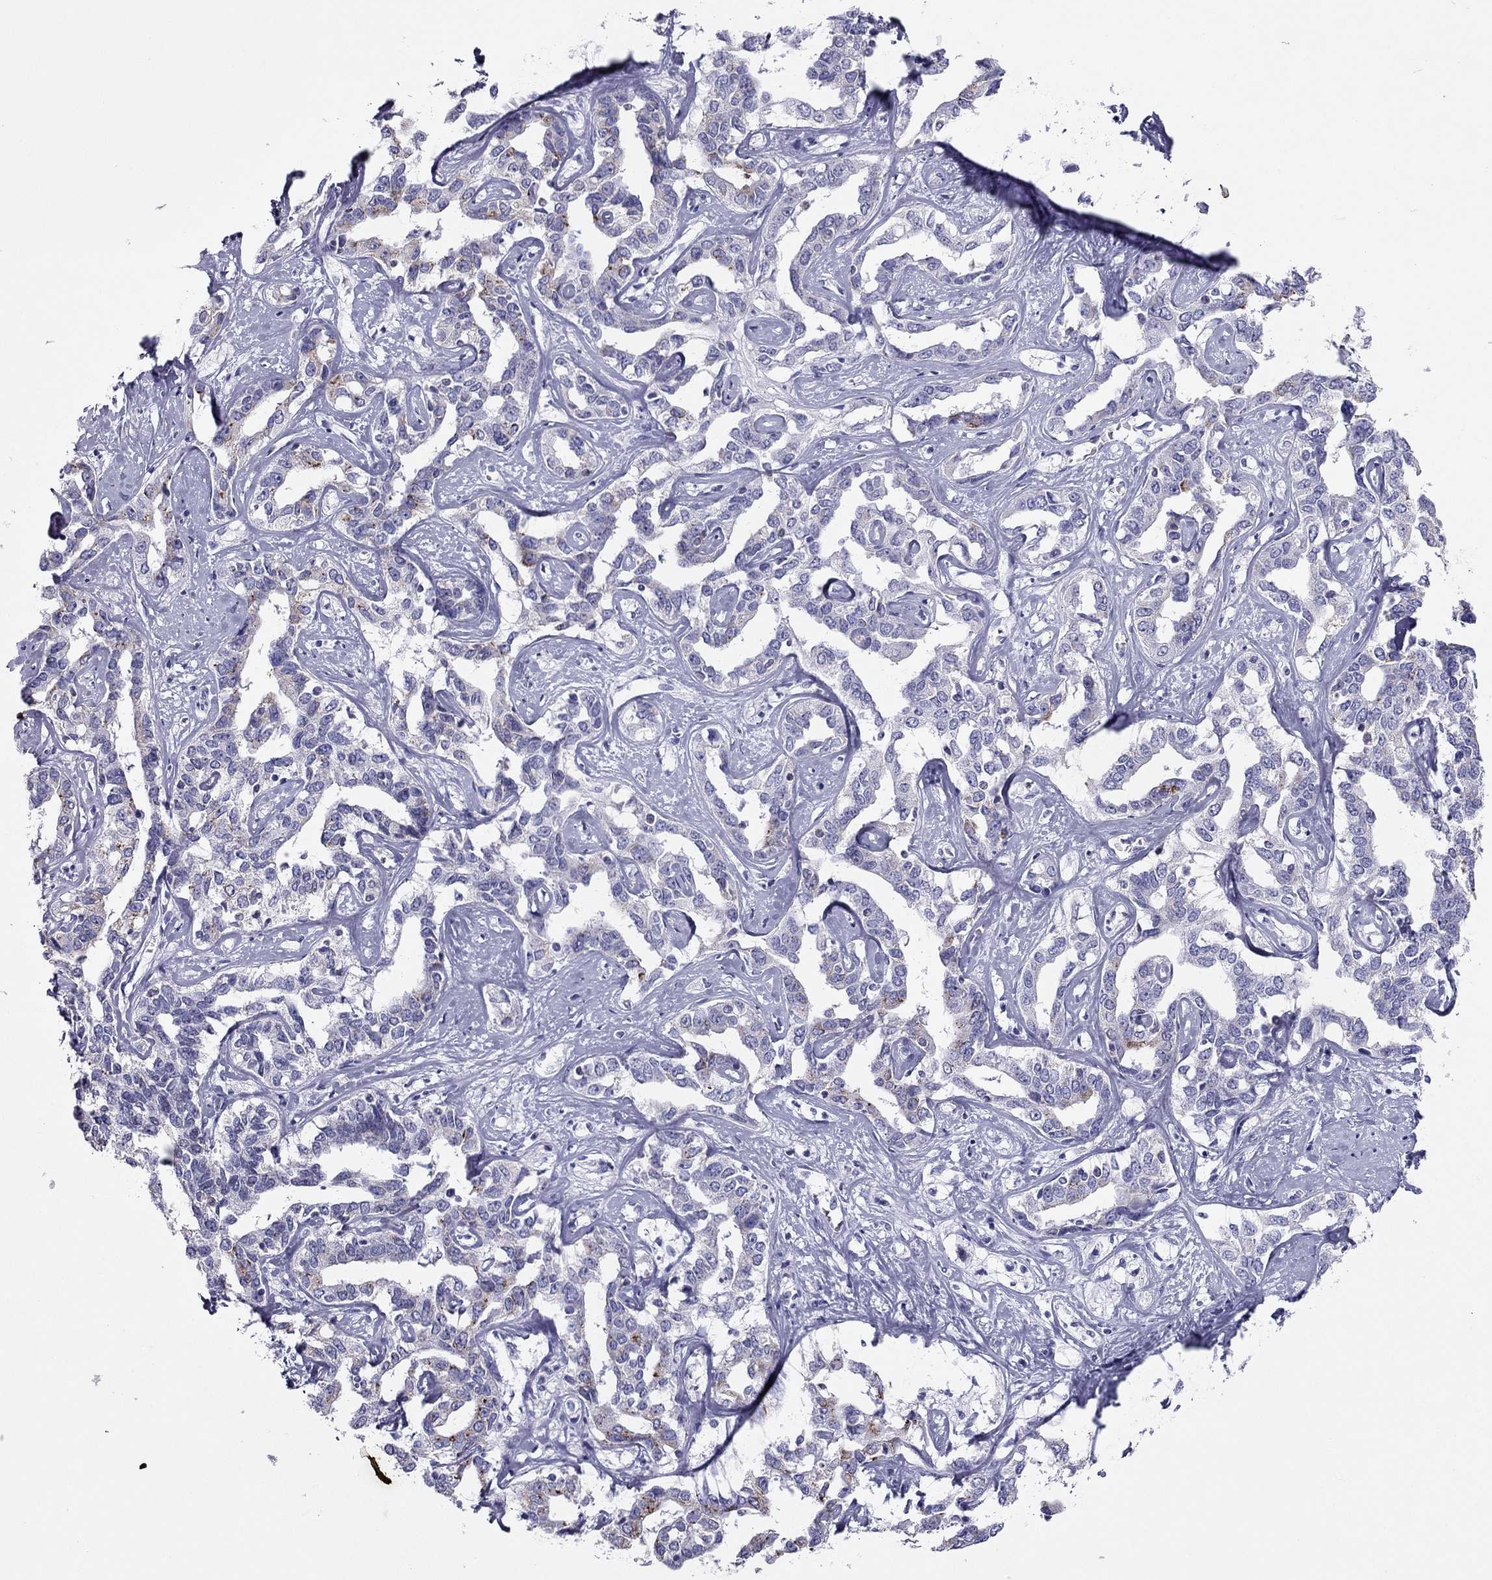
{"staining": {"intensity": "negative", "quantity": "none", "location": "none"}, "tissue": "liver cancer", "cell_type": "Tumor cells", "image_type": "cancer", "snomed": [{"axis": "morphology", "description": "Cholangiocarcinoma"}, {"axis": "topography", "description": "Liver"}], "caption": "Immunohistochemistry (IHC) of human liver cholangiocarcinoma shows no positivity in tumor cells.", "gene": "MAEL", "patient": {"sex": "male", "age": 59}}